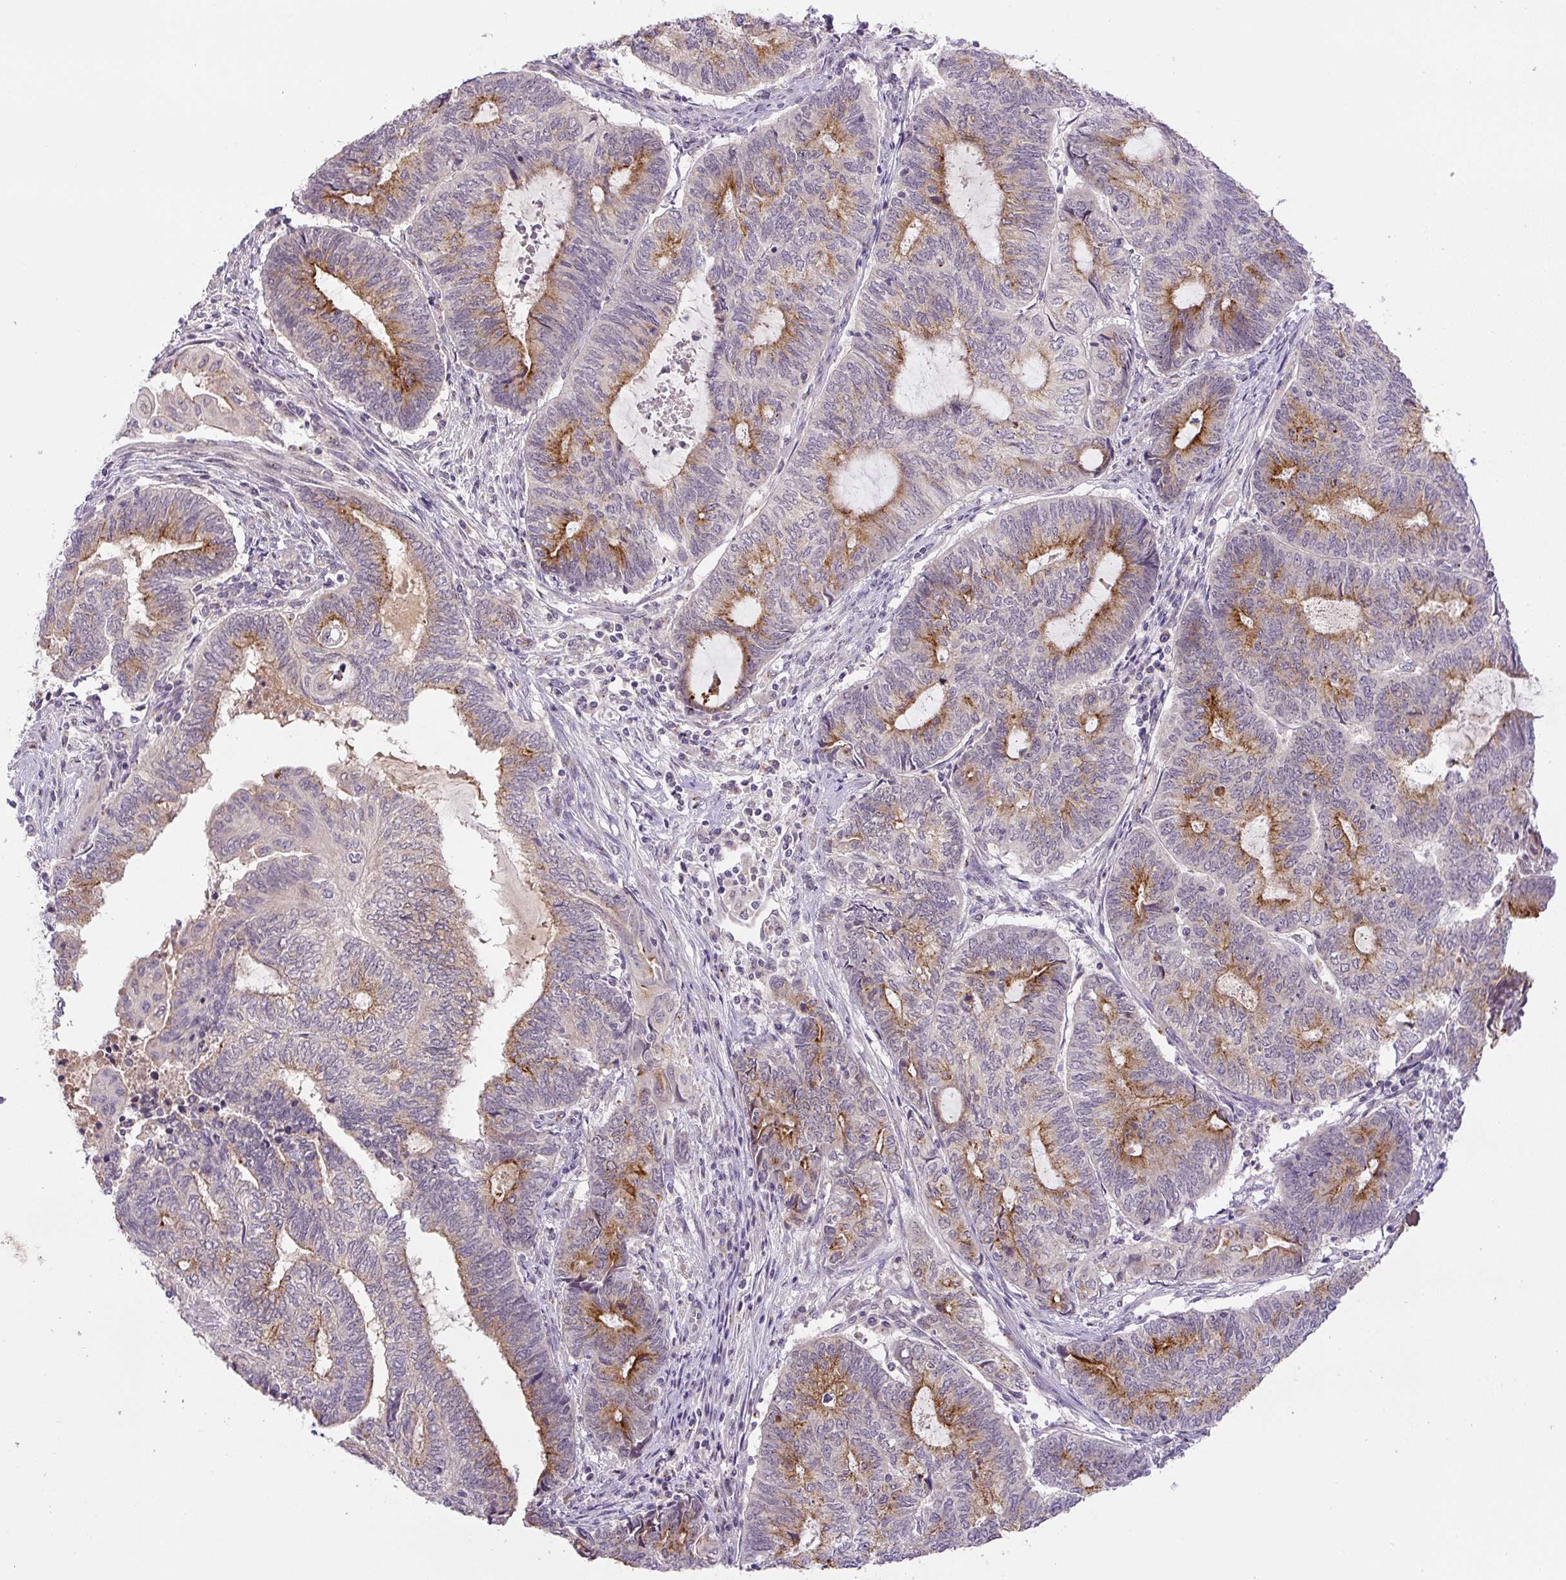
{"staining": {"intensity": "moderate", "quantity": "25%-75%", "location": "cytoplasmic/membranous"}, "tissue": "endometrial cancer", "cell_type": "Tumor cells", "image_type": "cancer", "snomed": [{"axis": "morphology", "description": "Adenocarcinoma, NOS"}, {"axis": "topography", "description": "Uterus"}, {"axis": "topography", "description": "Endometrium"}], "caption": "Immunohistochemistry (IHC) staining of endometrial adenocarcinoma, which displays medium levels of moderate cytoplasmic/membranous expression in approximately 25%-75% of tumor cells indicating moderate cytoplasmic/membranous protein expression. The staining was performed using DAB (brown) for protein detection and nuclei were counterstained in hematoxylin (blue).", "gene": "PCM1", "patient": {"sex": "female", "age": 70}}